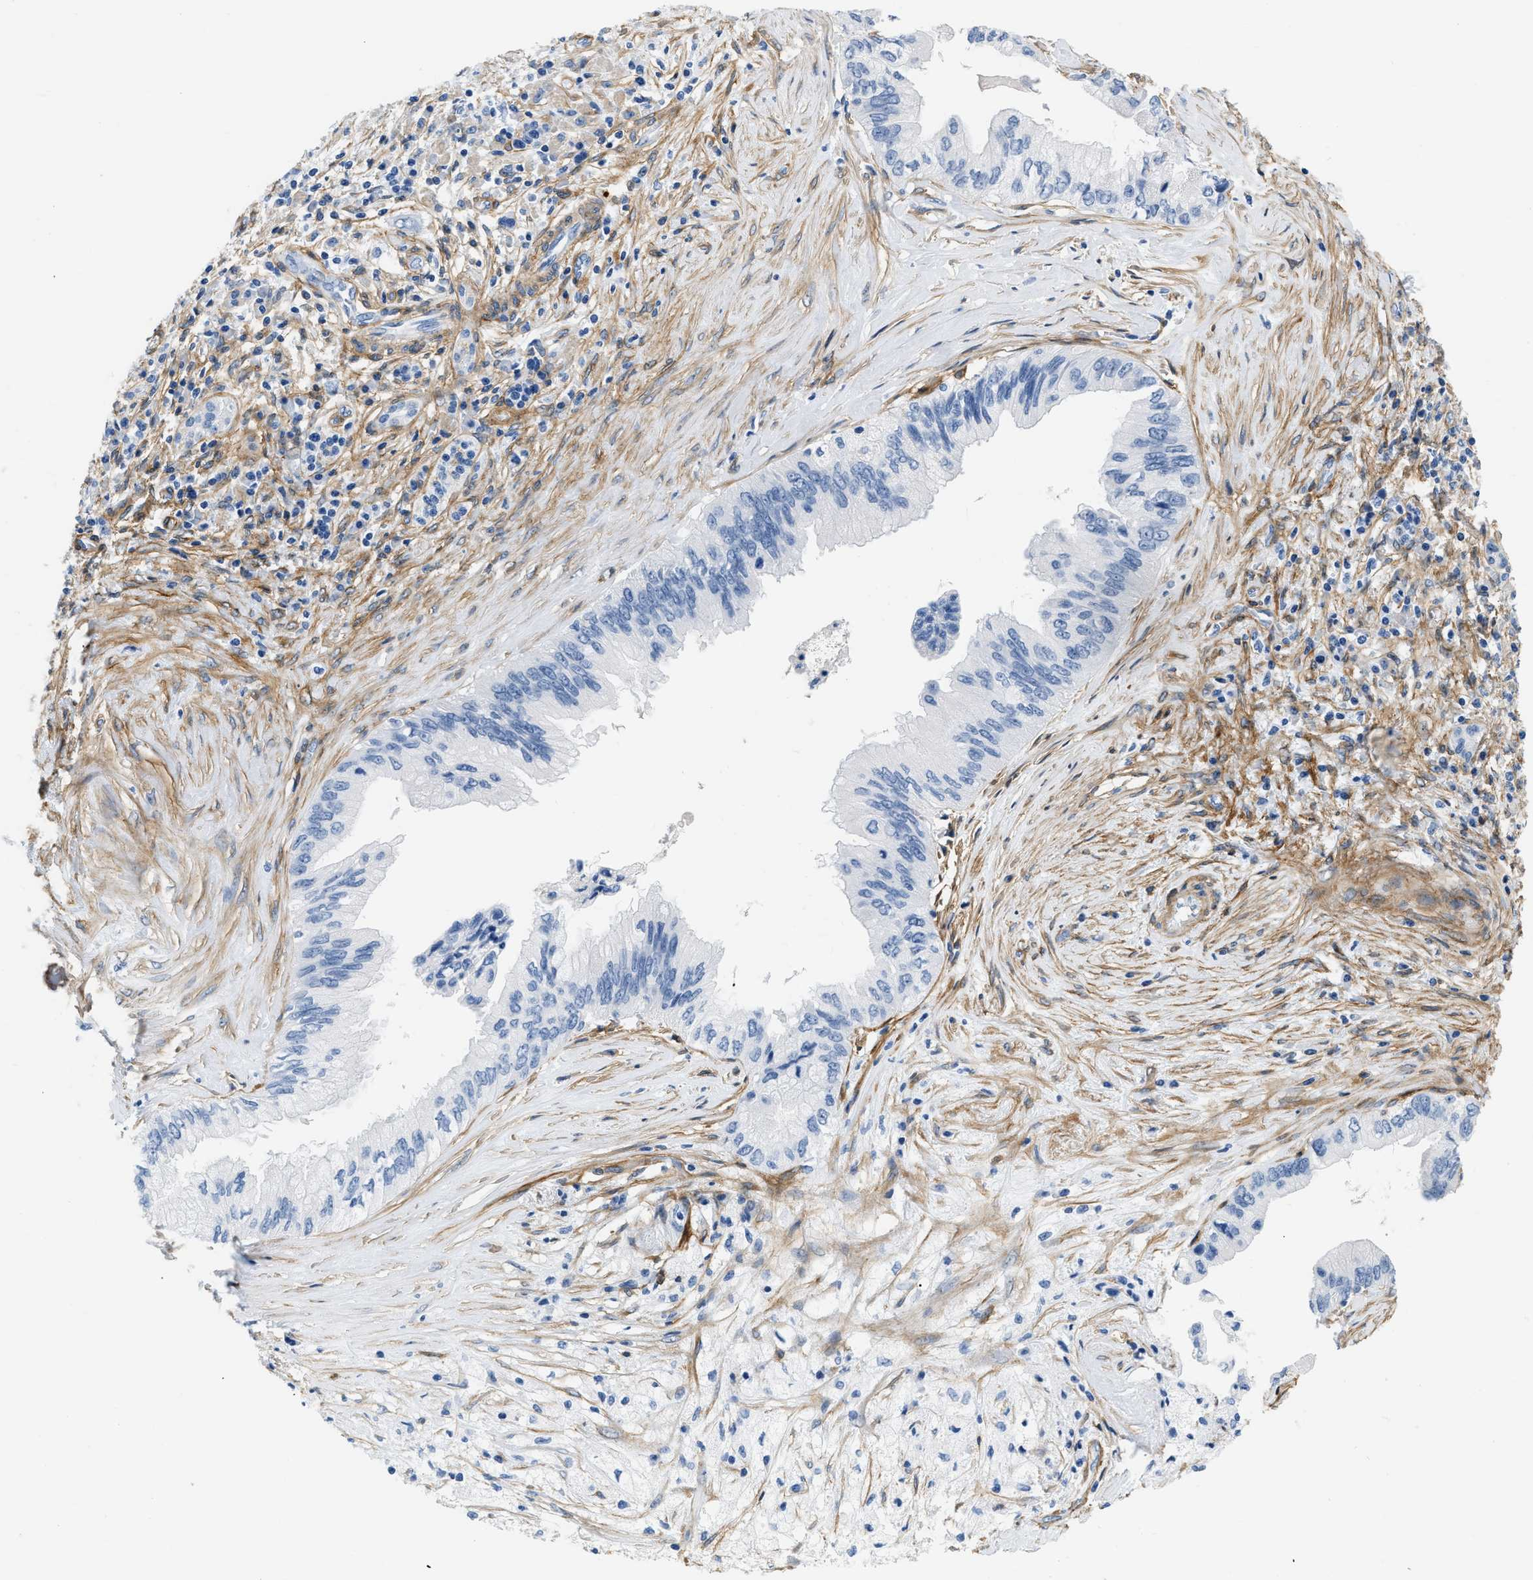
{"staining": {"intensity": "negative", "quantity": "none", "location": "none"}, "tissue": "pancreatic cancer", "cell_type": "Tumor cells", "image_type": "cancer", "snomed": [{"axis": "morphology", "description": "Adenocarcinoma, NOS"}, {"axis": "topography", "description": "Pancreas"}], "caption": "Immunohistochemistry (IHC) photomicrograph of neoplastic tissue: pancreatic cancer (adenocarcinoma) stained with DAB shows no significant protein positivity in tumor cells.", "gene": "PDGFRB", "patient": {"sex": "female", "age": 73}}